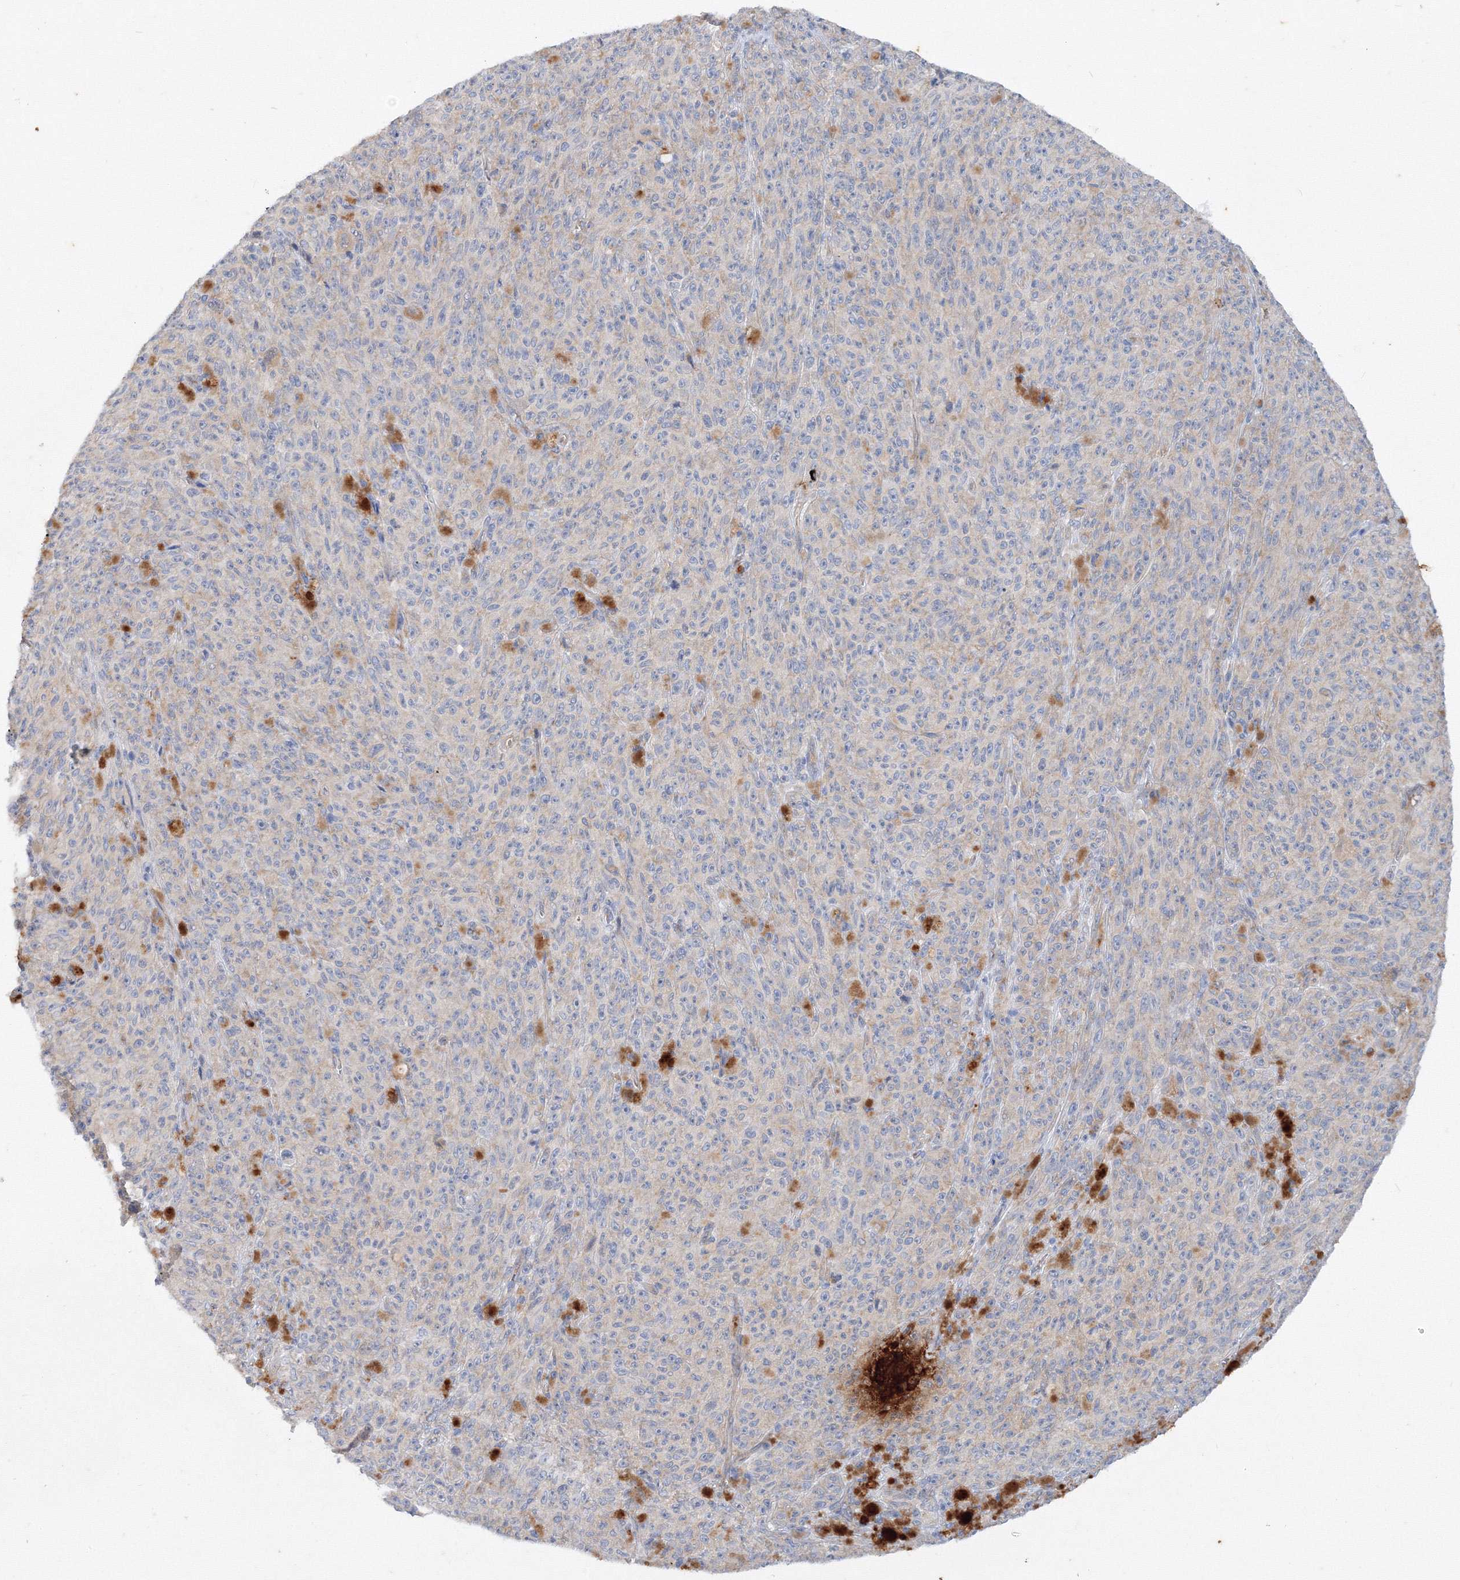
{"staining": {"intensity": "negative", "quantity": "none", "location": "none"}, "tissue": "melanoma", "cell_type": "Tumor cells", "image_type": "cancer", "snomed": [{"axis": "morphology", "description": "Malignant melanoma, NOS"}, {"axis": "topography", "description": "Skin"}], "caption": "IHC image of neoplastic tissue: human malignant melanoma stained with DAB reveals no significant protein staining in tumor cells. Nuclei are stained in blue.", "gene": "TANC1", "patient": {"sex": "female", "age": 82}}